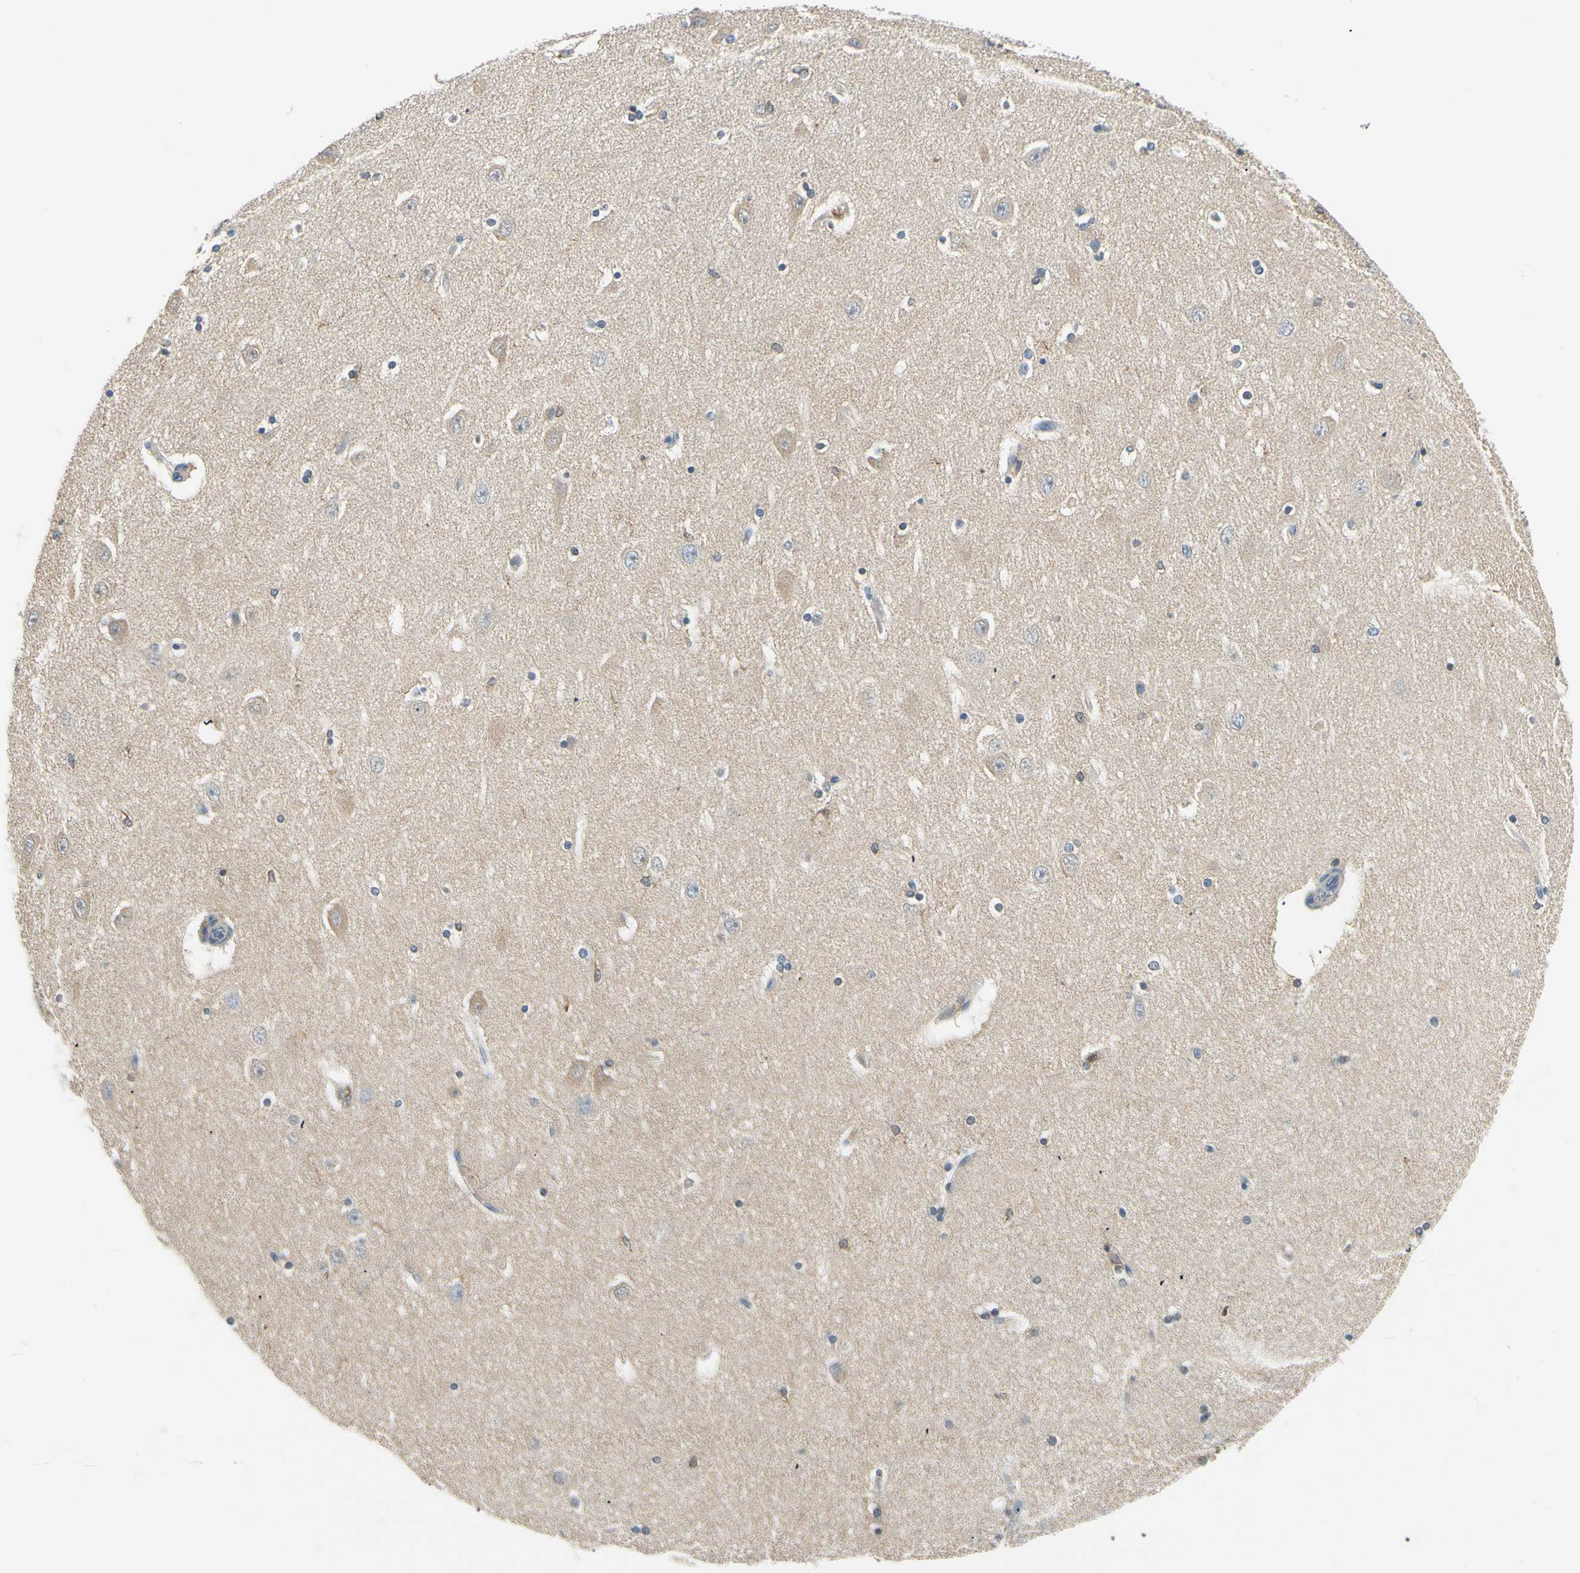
{"staining": {"intensity": "moderate", "quantity": "25%-75%", "location": "cytoplasmic/membranous"}, "tissue": "hippocampus", "cell_type": "Glial cells", "image_type": "normal", "snomed": [{"axis": "morphology", "description": "Normal tissue, NOS"}, {"axis": "topography", "description": "Hippocampus"}], "caption": "A brown stain highlights moderate cytoplasmic/membranous expression of a protein in glial cells of benign human hippocampus. (Brightfield microscopy of DAB IHC at high magnification).", "gene": "CAPZA2", "patient": {"sex": "female", "age": 54}}